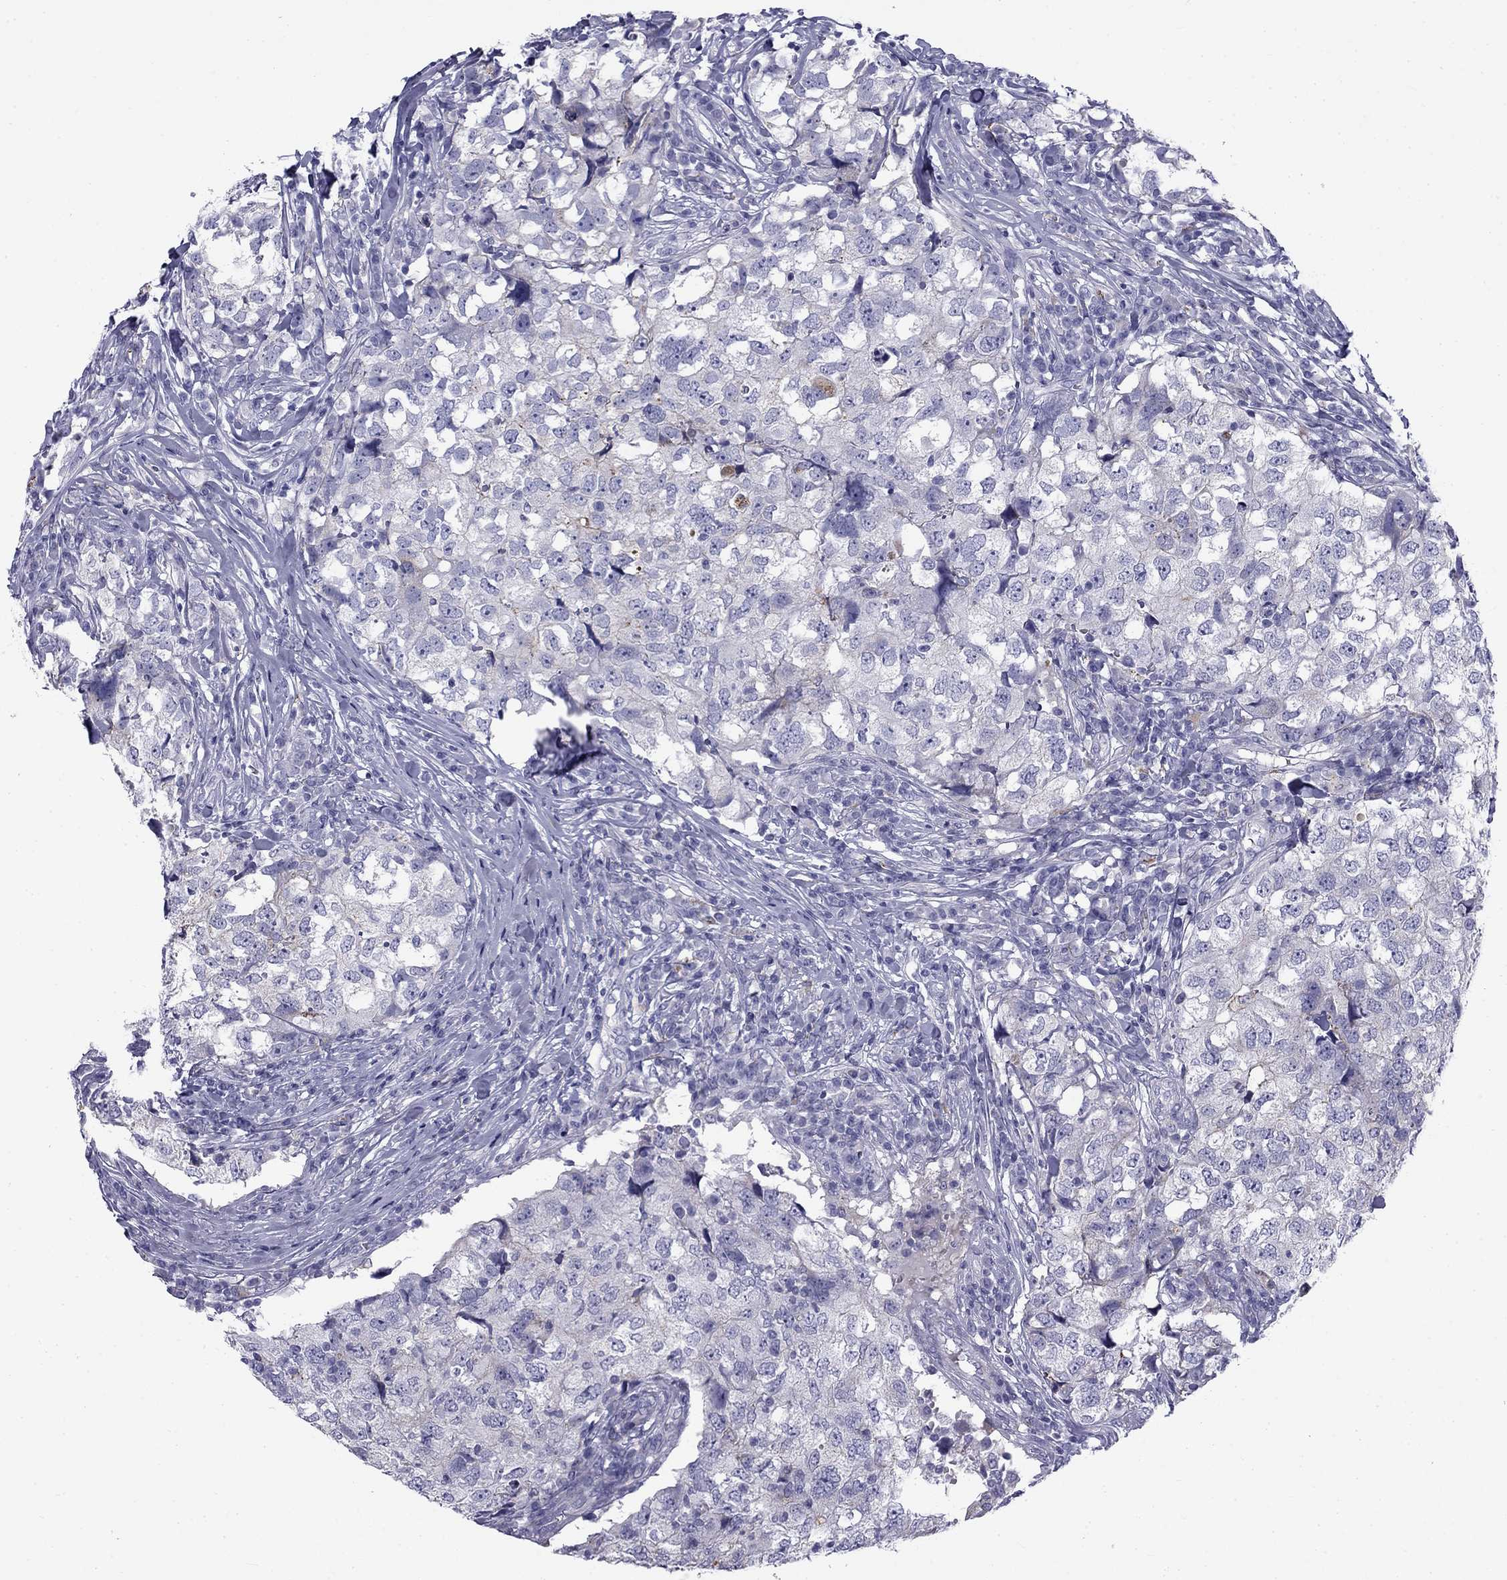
{"staining": {"intensity": "negative", "quantity": "none", "location": "none"}, "tissue": "breast cancer", "cell_type": "Tumor cells", "image_type": "cancer", "snomed": [{"axis": "morphology", "description": "Duct carcinoma"}, {"axis": "topography", "description": "Breast"}], "caption": "High power microscopy micrograph of an immunohistochemistry micrograph of breast cancer (intraductal carcinoma), revealing no significant staining in tumor cells.", "gene": "CLPSL2", "patient": {"sex": "female", "age": 30}}